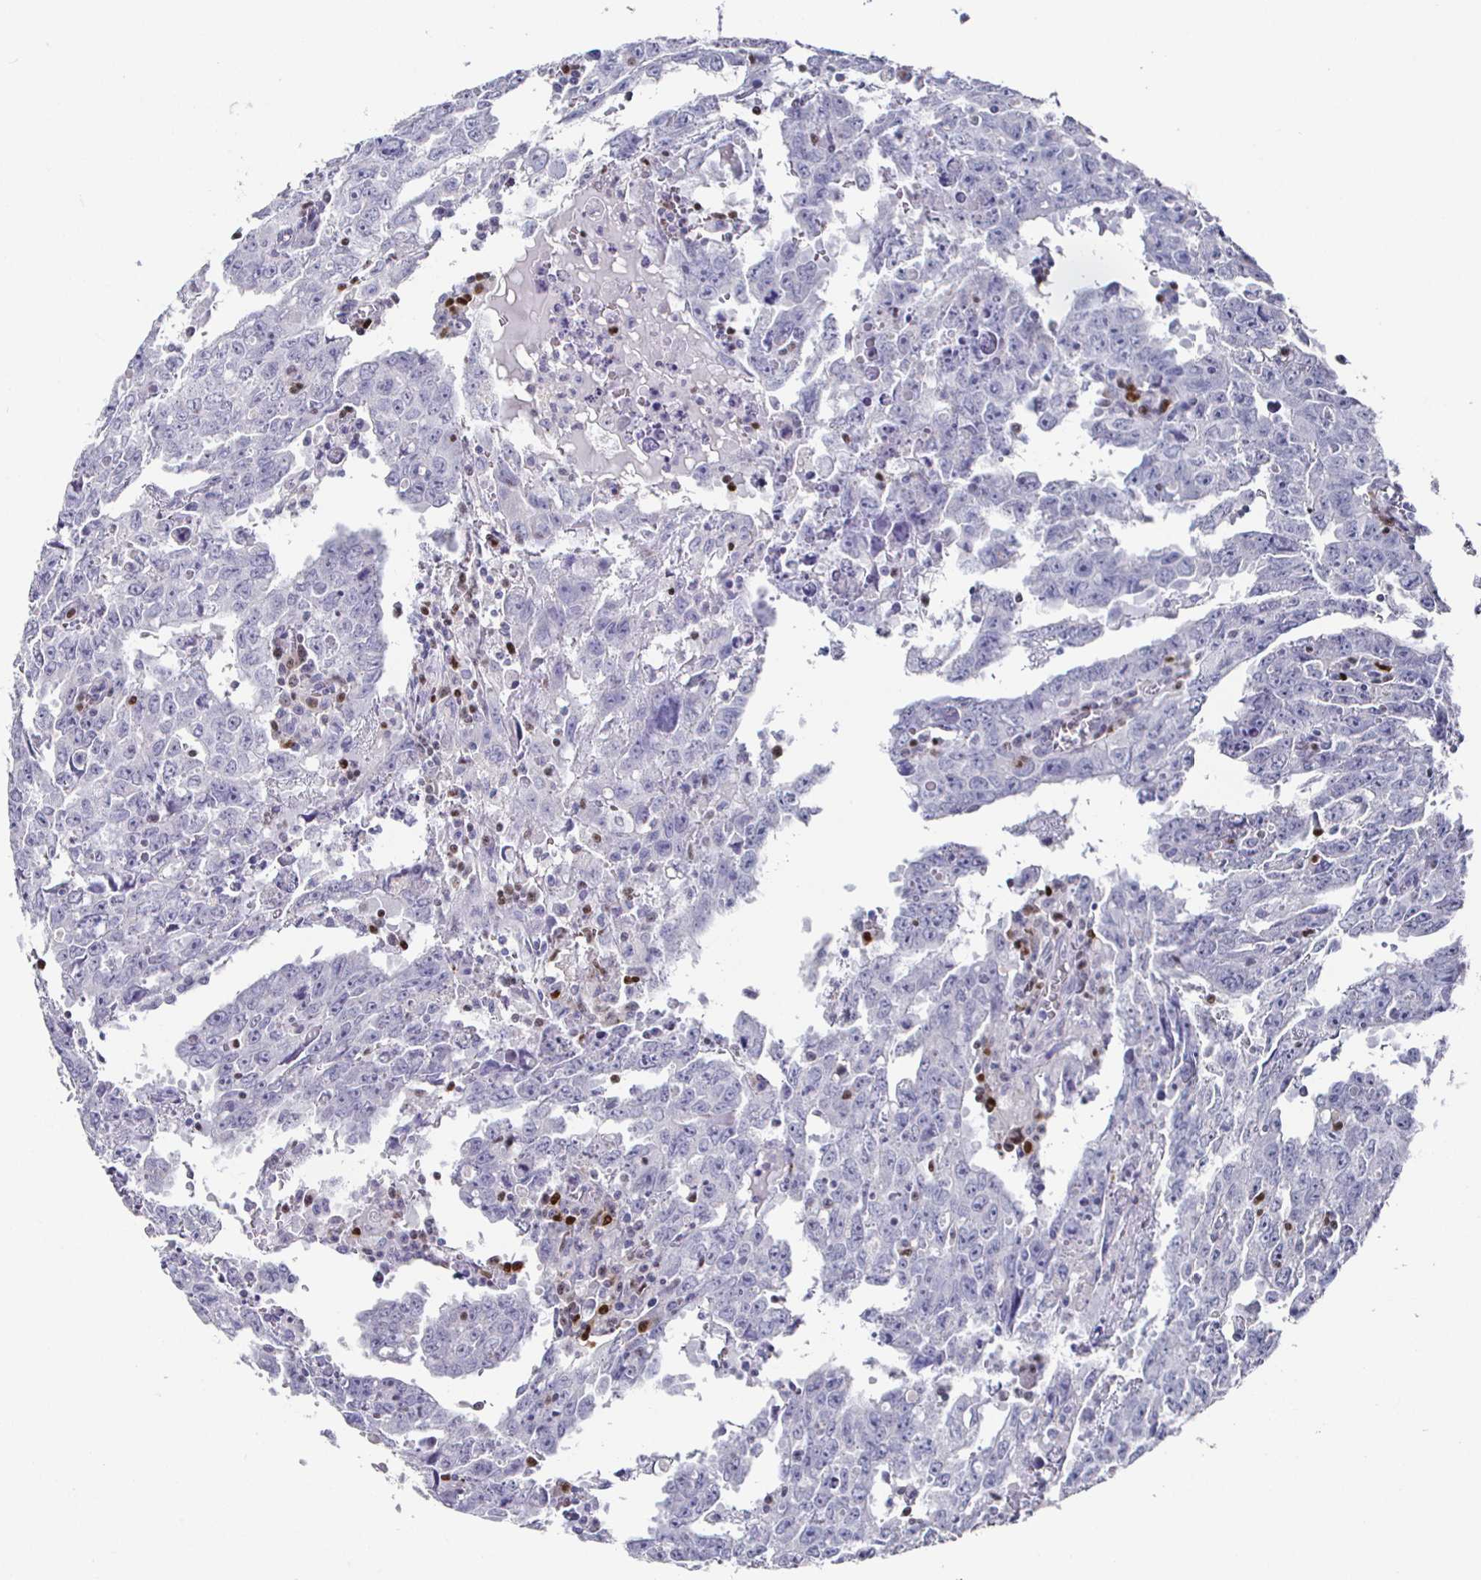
{"staining": {"intensity": "negative", "quantity": "none", "location": "none"}, "tissue": "testis cancer", "cell_type": "Tumor cells", "image_type": "cancer", "snomed": [{"axis": "morphology", "description": "Carcinoma, Embryonal, NOS"}, {"axis": "topography", "description": "Testis"}], "caption": "Immunohistochemical staining of human testis embryonal carcinoma displays no significant positivity in tumor cells.", "gene": "RUNX2", "patient": {"sex": "male", "age": 22}}